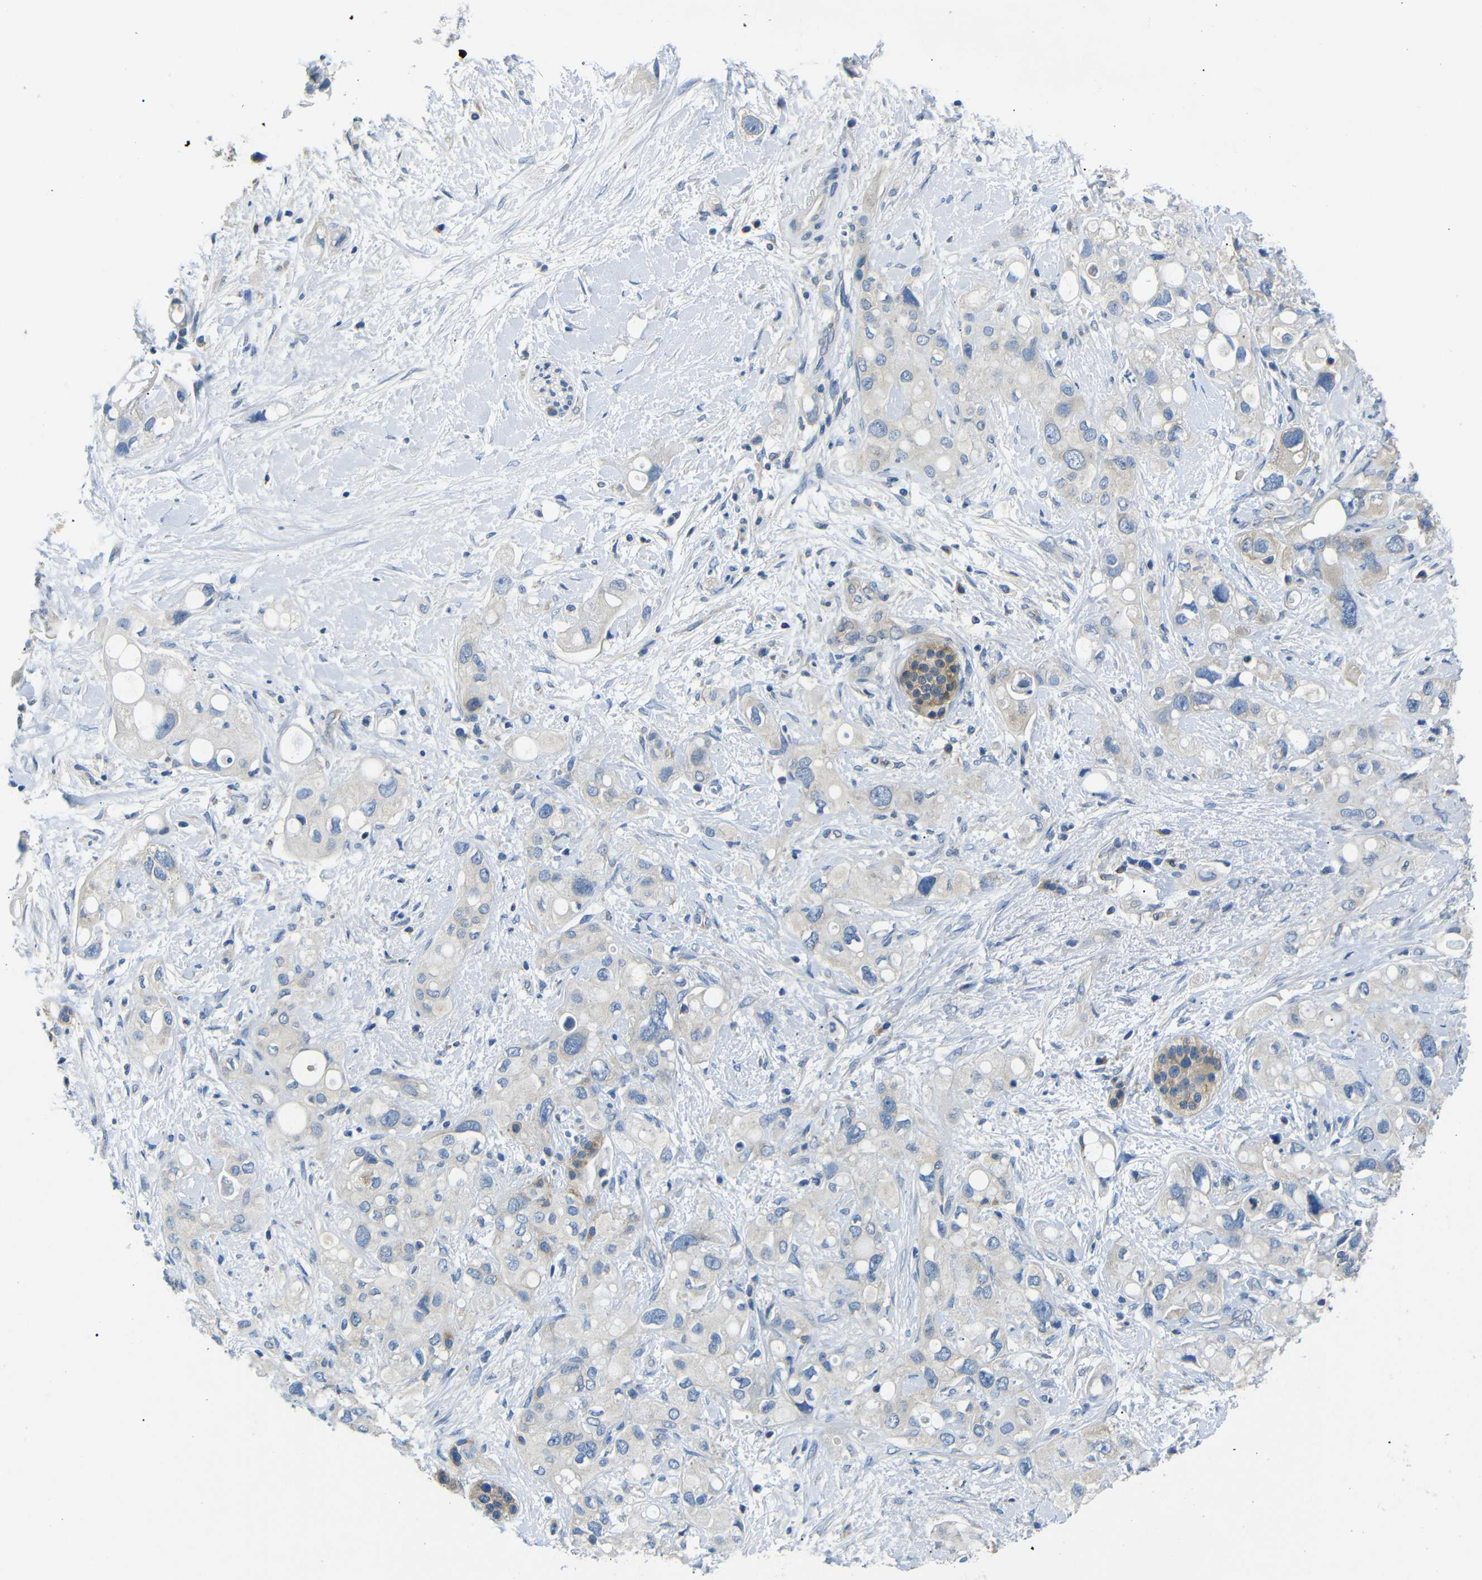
{"staining": {"intensity": "negative", "quantity": "none", "location": "none"}, "tissue": "pancreatic cancer", "cell_type": "Tumor cells", "image_type": "cancer", "snomed": [{"axis": "morphology", "description": "Adenocarcinoma, NOS"}, {"axis": "topography", "description": "Pancreas"}], "caption": "Immunohistochemical staining of pancreatic adenocarcinoma reveals no significant expression in tumor cells.", "gene": "DCP1A", "patient": {"sex": "female", "age": 56}}